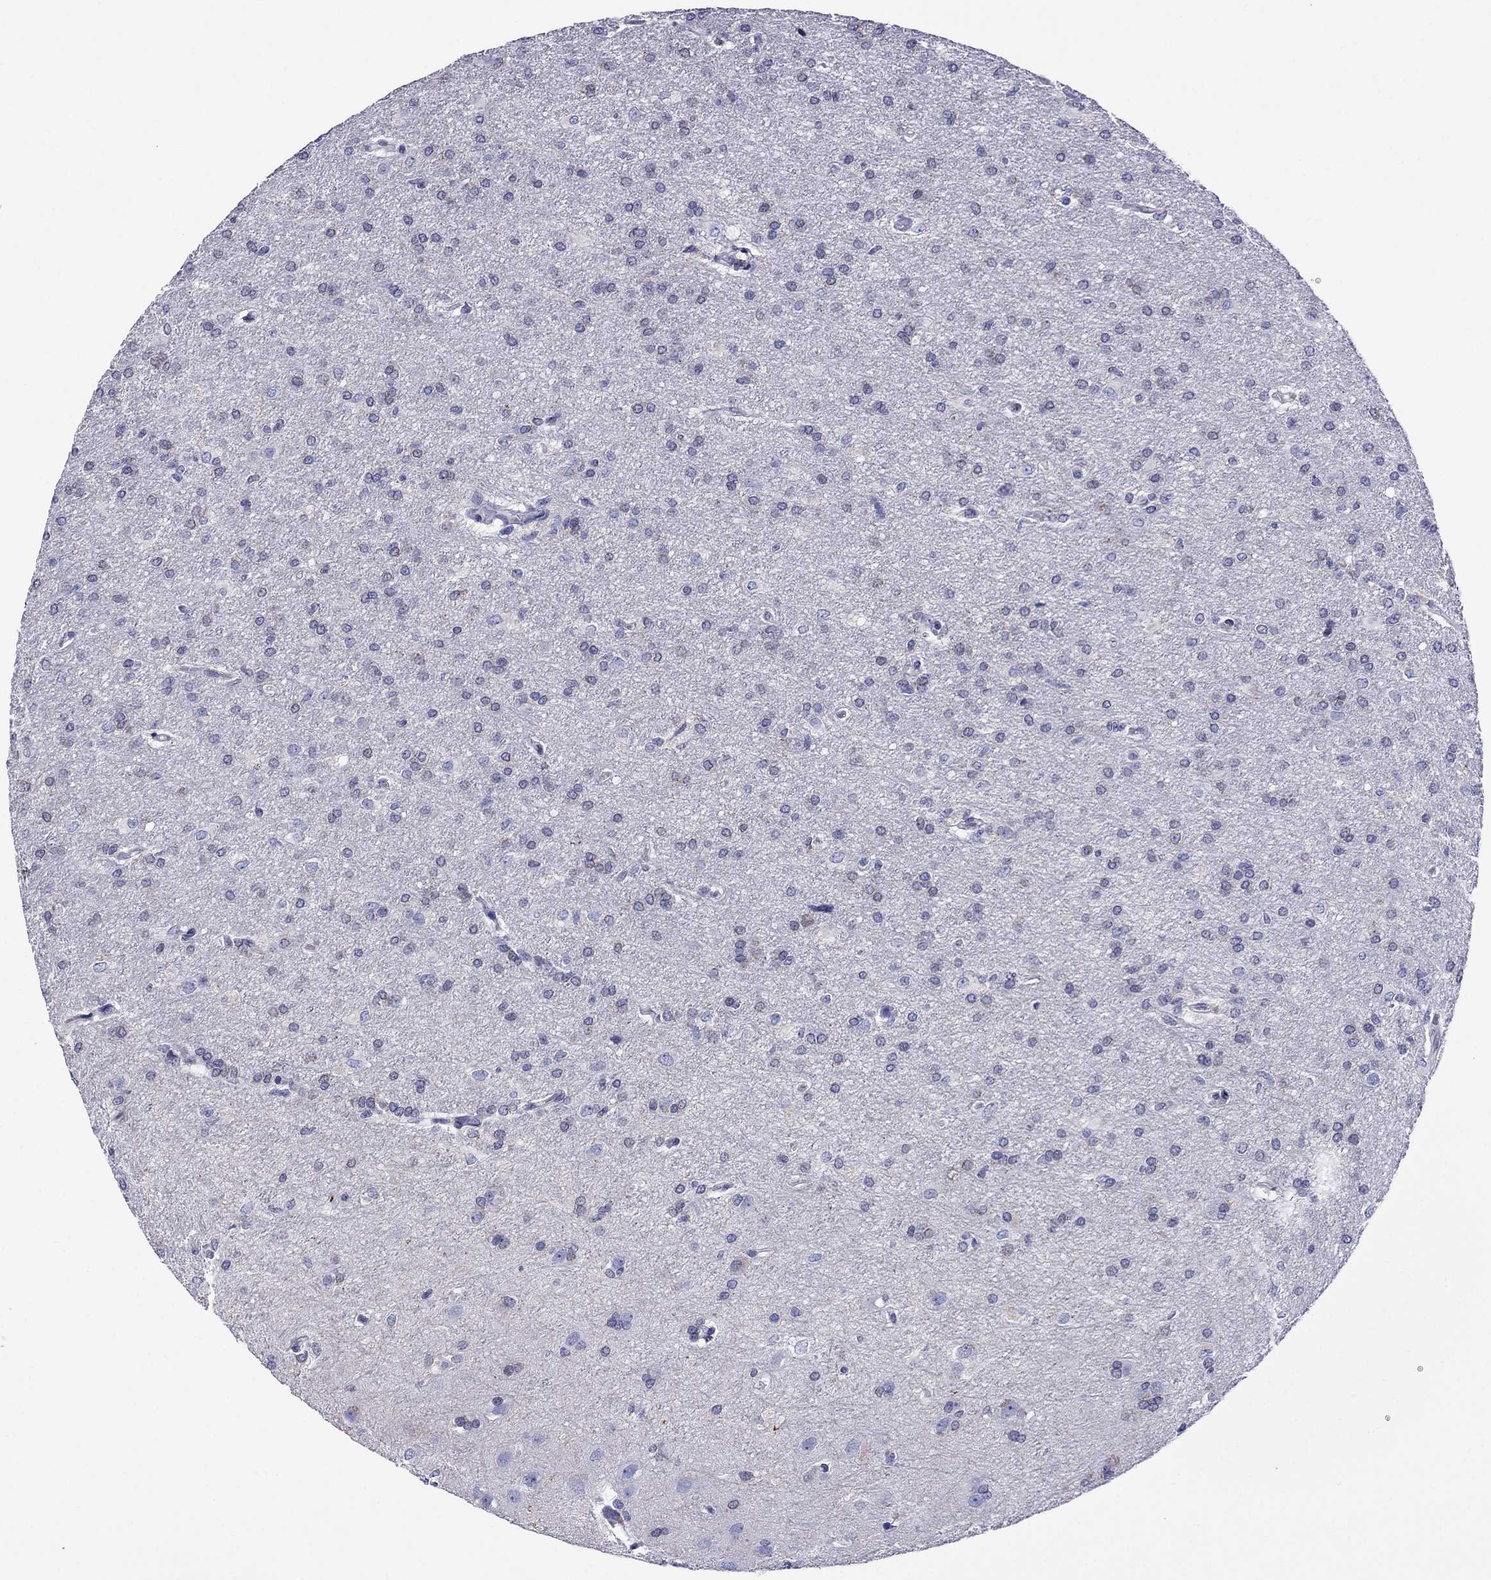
{"staining": {"intensity": "negative", "quantity": "none", "location": "none"}, "tissue": "glioma", "cell_type": "Tumor cells", "image_type": "cancer", "snomed": [{"axis": "morphology", "description": "Glioma, malignant, High grade"}, {"axis": "topography", "description": "Brain"}], "caption": "Image shows no protein positivity in tumor cells of glioma tissue. (IHC, brightfield microscopy, high magnification).", "gene": "SCG2", "patient": {"sex": "male", "age": 68}}